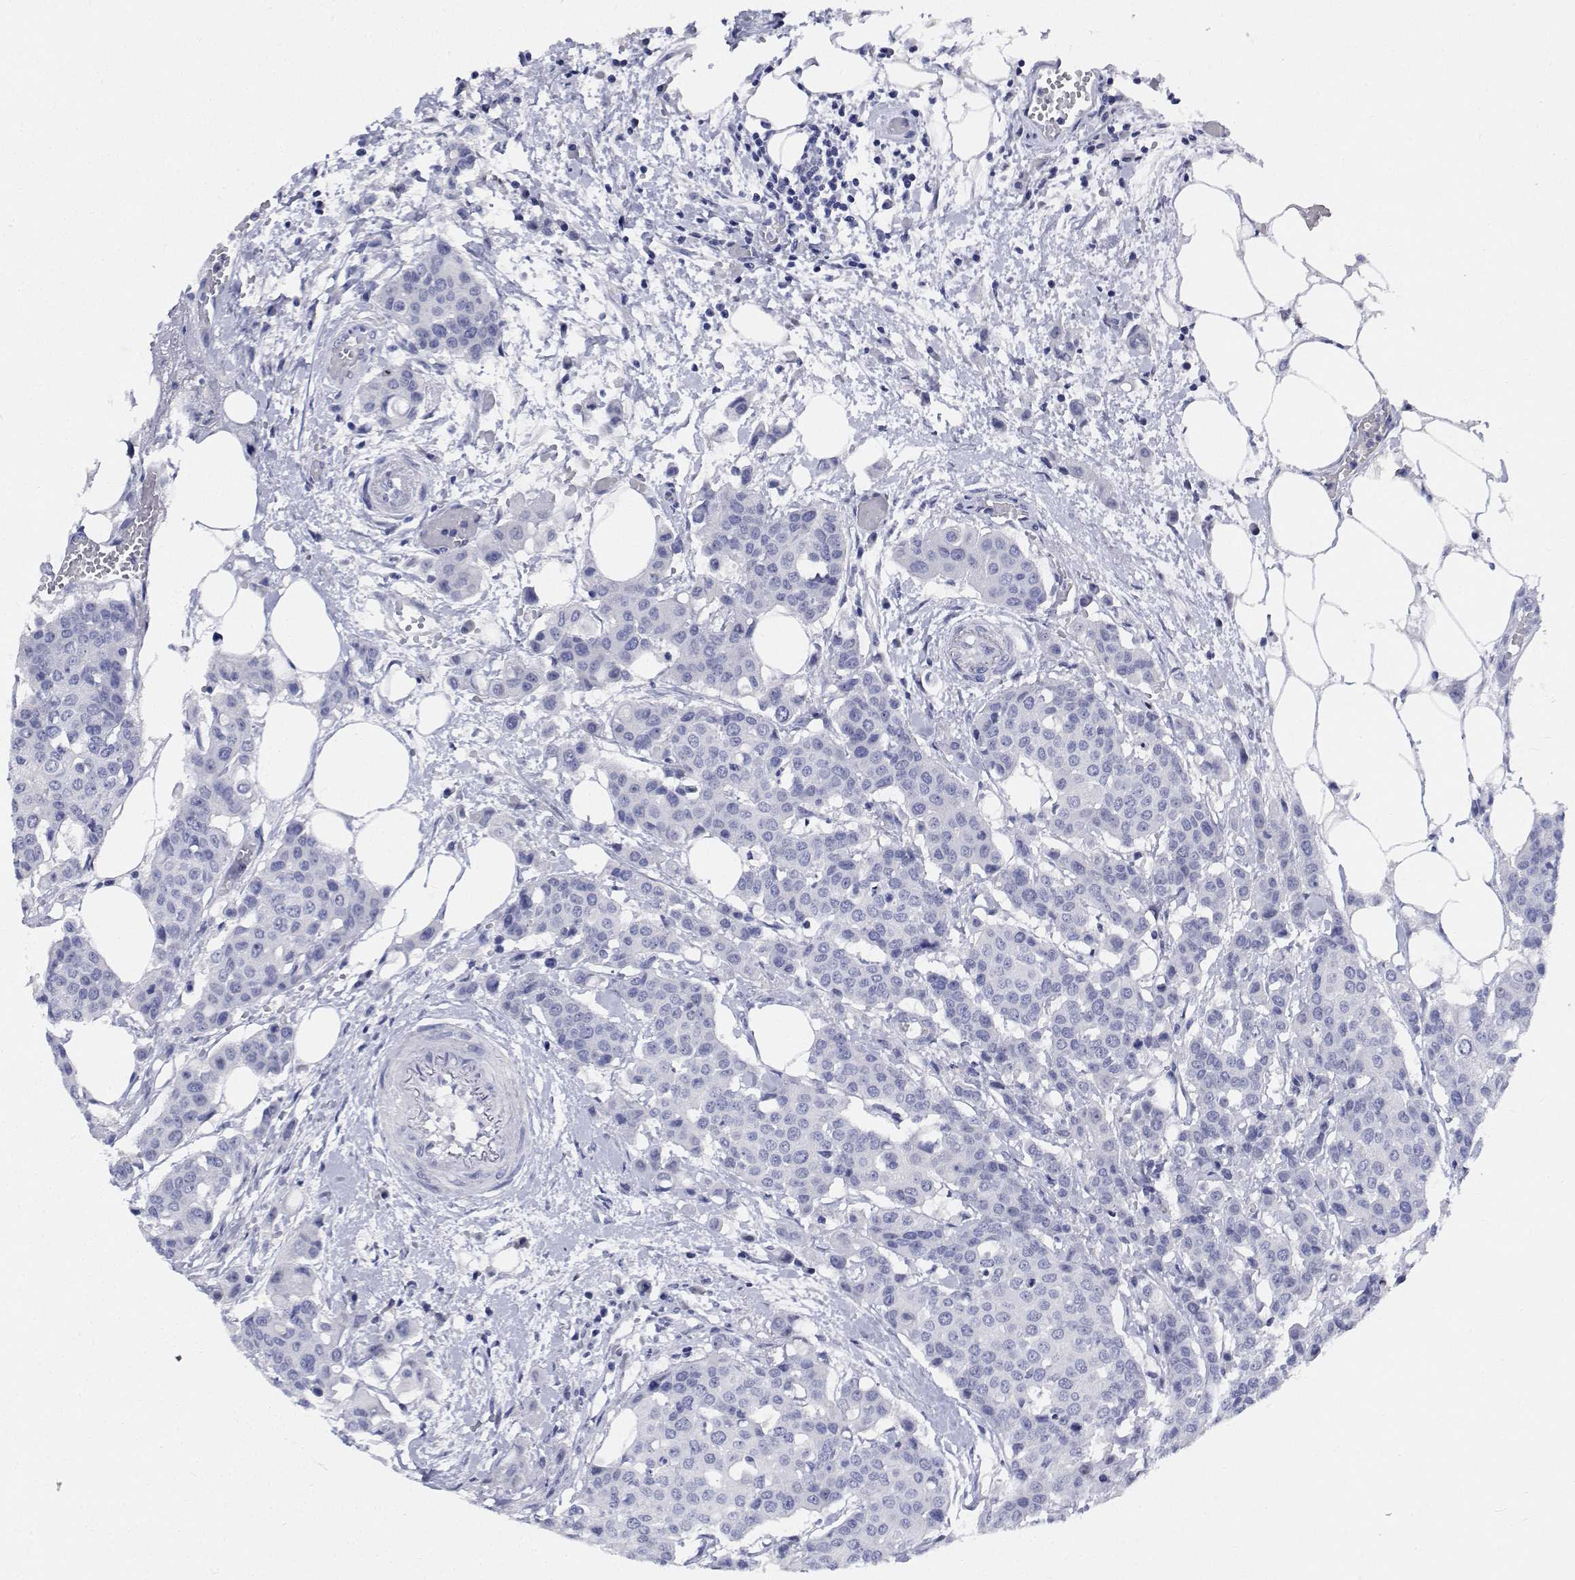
{"staining": {"intensity": "negative", "quantity": "none", "location": "none"}, "tissue": "carcinoid", "cell_type": "Tumor cells", "image_type": "cancer", "snomed": [{"axis": "morphology", "description": "Carcinoid, malignant, NOS"}, {"axis": "topography", "description": "Colon"}], "caption": "The micrograph reveals no staining of tumor cells in carcinoid. Brightfield microscopy of IHC stained with DAB (3,3'-diaminobenzidine) (brown) and hematoxylin (blue), captured at high magnification.", "gene": "PLXNA4", "patient": {"sex": "male", "age": 81}}